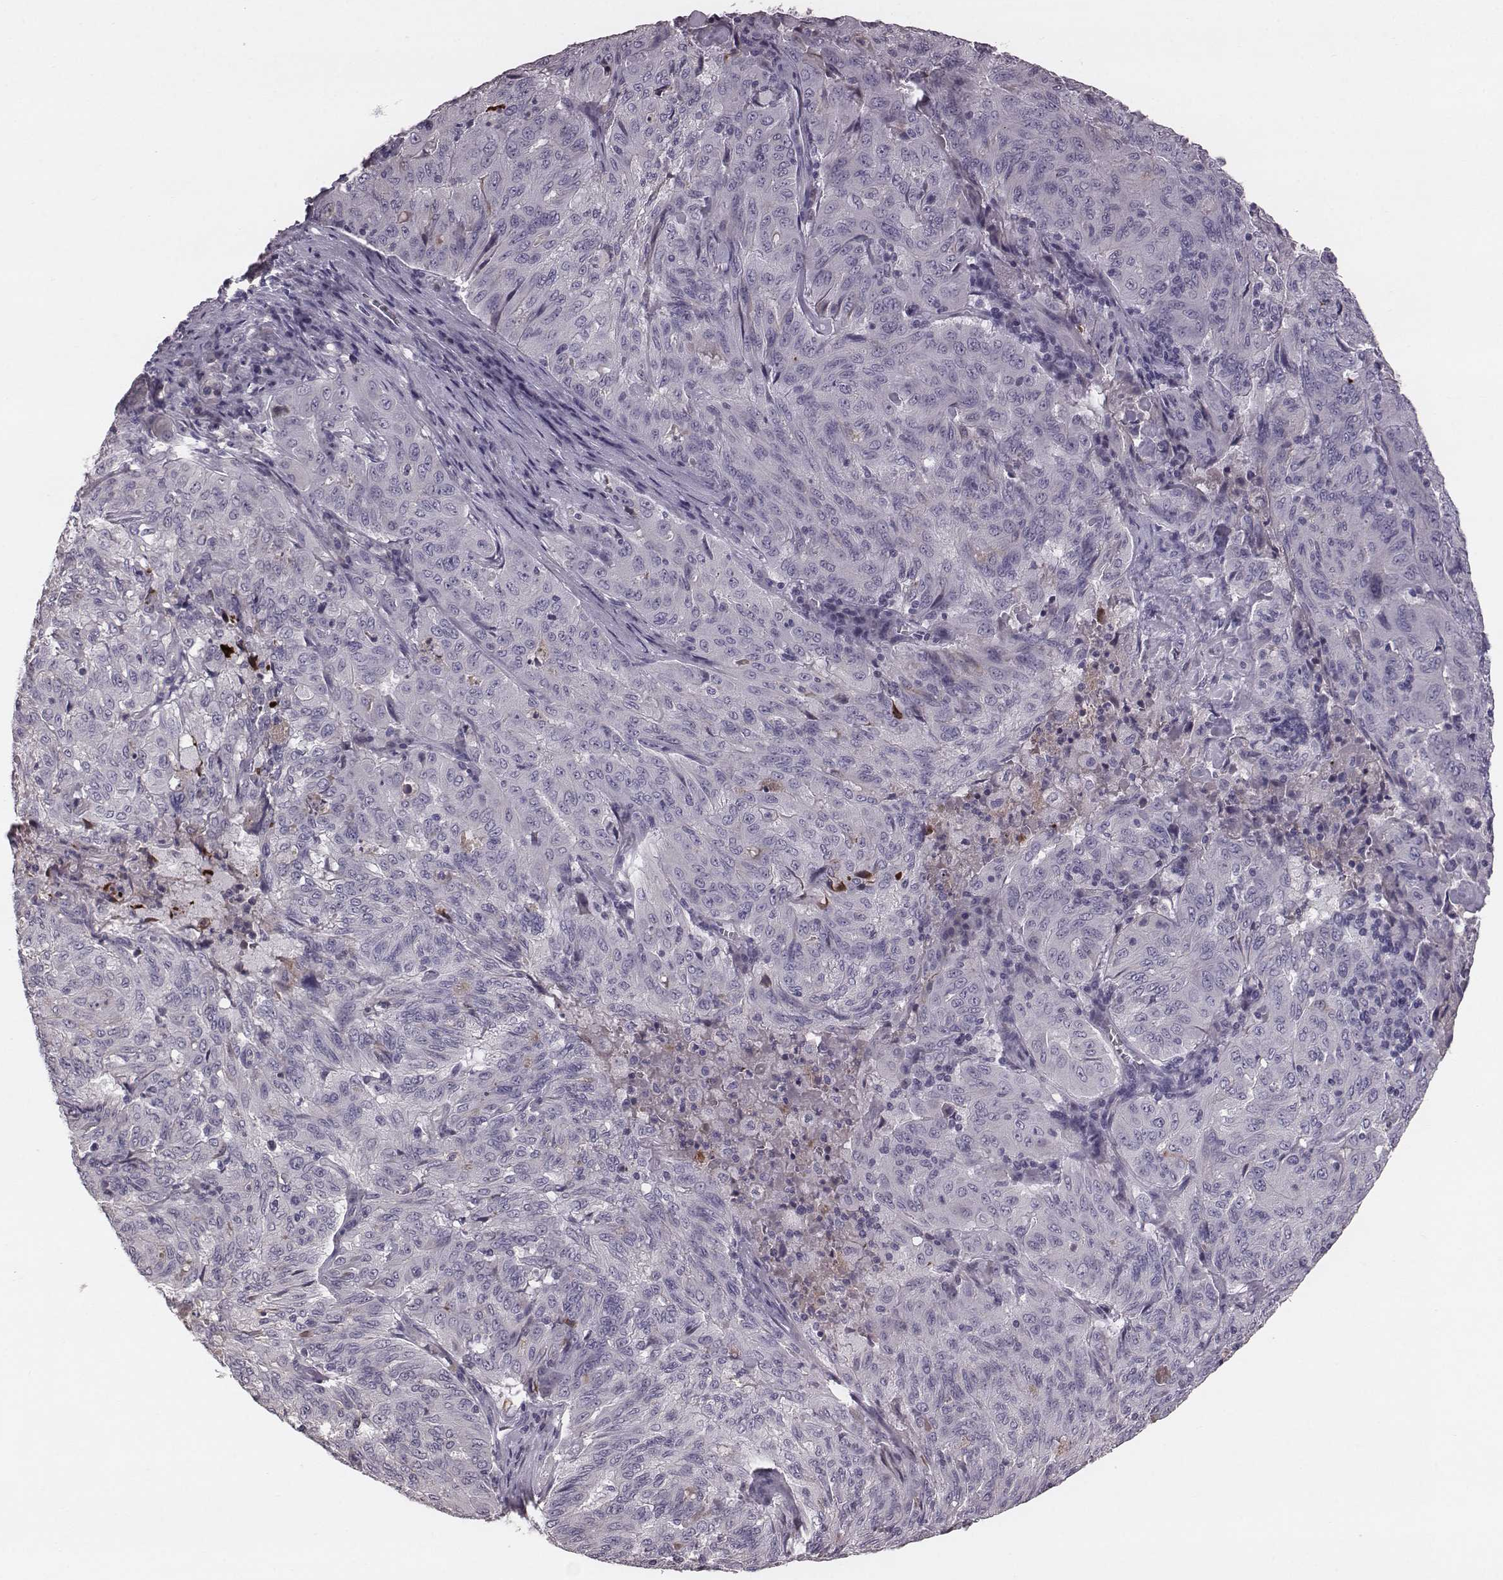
{"staining": {"intensity": "negative", "quantity": "none", "location": "none"}, "tissue": "pancreatic cancer", "cell_type": "Tumor cells", "image_type": "cancer", "snomed": [{"axis": "morphology", "description": "Adenocarcinoma, NOS"}, {"axis": "topography", "description": "Pancreas"}], "caption": "Human pancreatic cancer (adenocarcinoma) stained for a protein using immunohistochemistry (IHC) exhibits no positivity in tumor cells.", "gene": "SMIM24", "patient": {"sex": "male", "age": 63}}